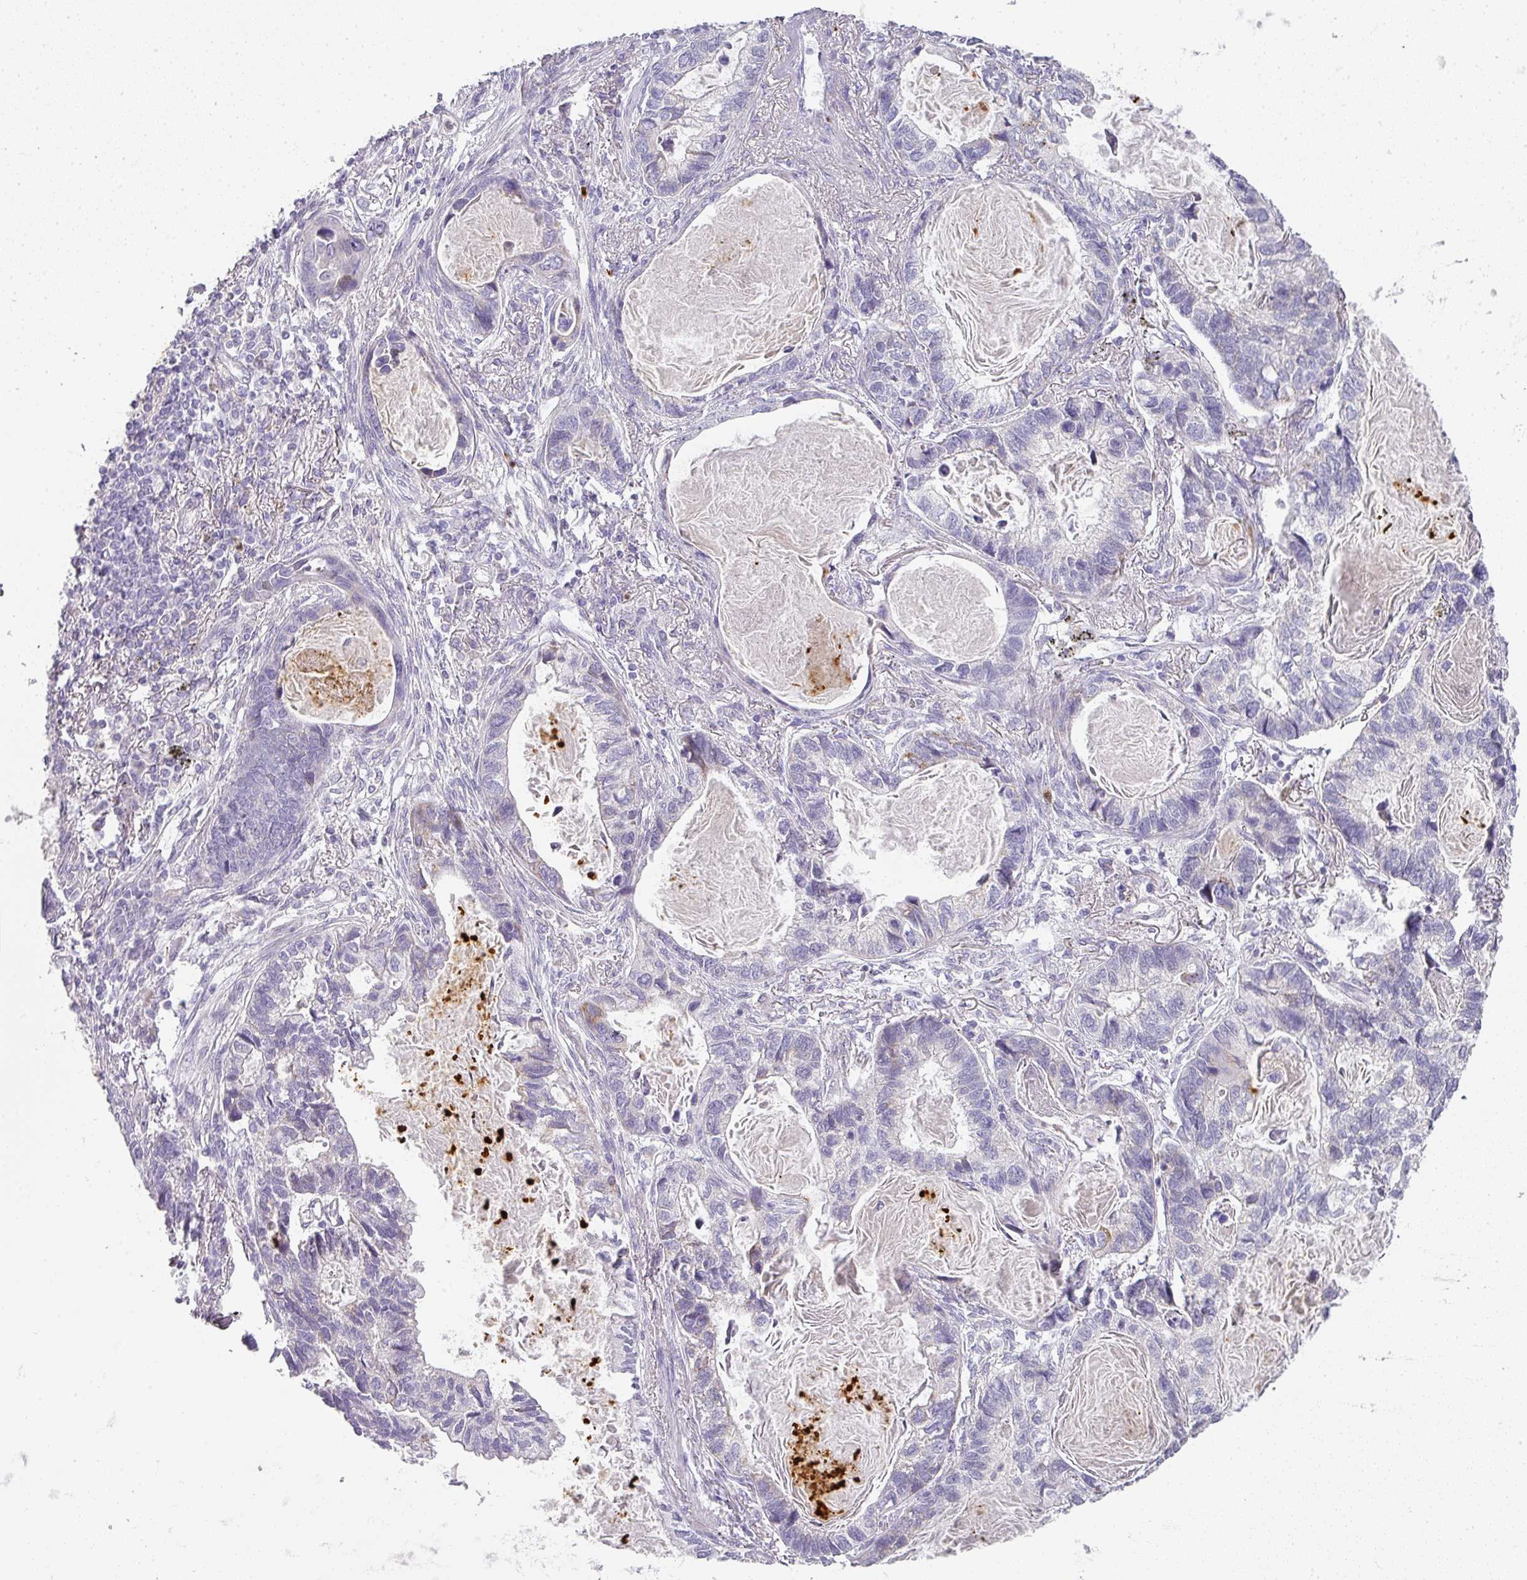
{"staining": {"intensity": "negative", "quantity": "none", "location": "none"}, "tissue": "lung cancer", "cell_type": "Tumor cells", "image_type": "cancer", "snomed": [{"axis": "morphology", "description": "Adenocarcinoma, NOS"}, {"axis": "topography", "description": "Lung"}], "caption": "An immunohistochemistry micrograph of lung cancer is shown. There is no staining in tumor cells of lung cancer.", "gene": "HHEX", "patient": {"sex": "male", "age": 67}}